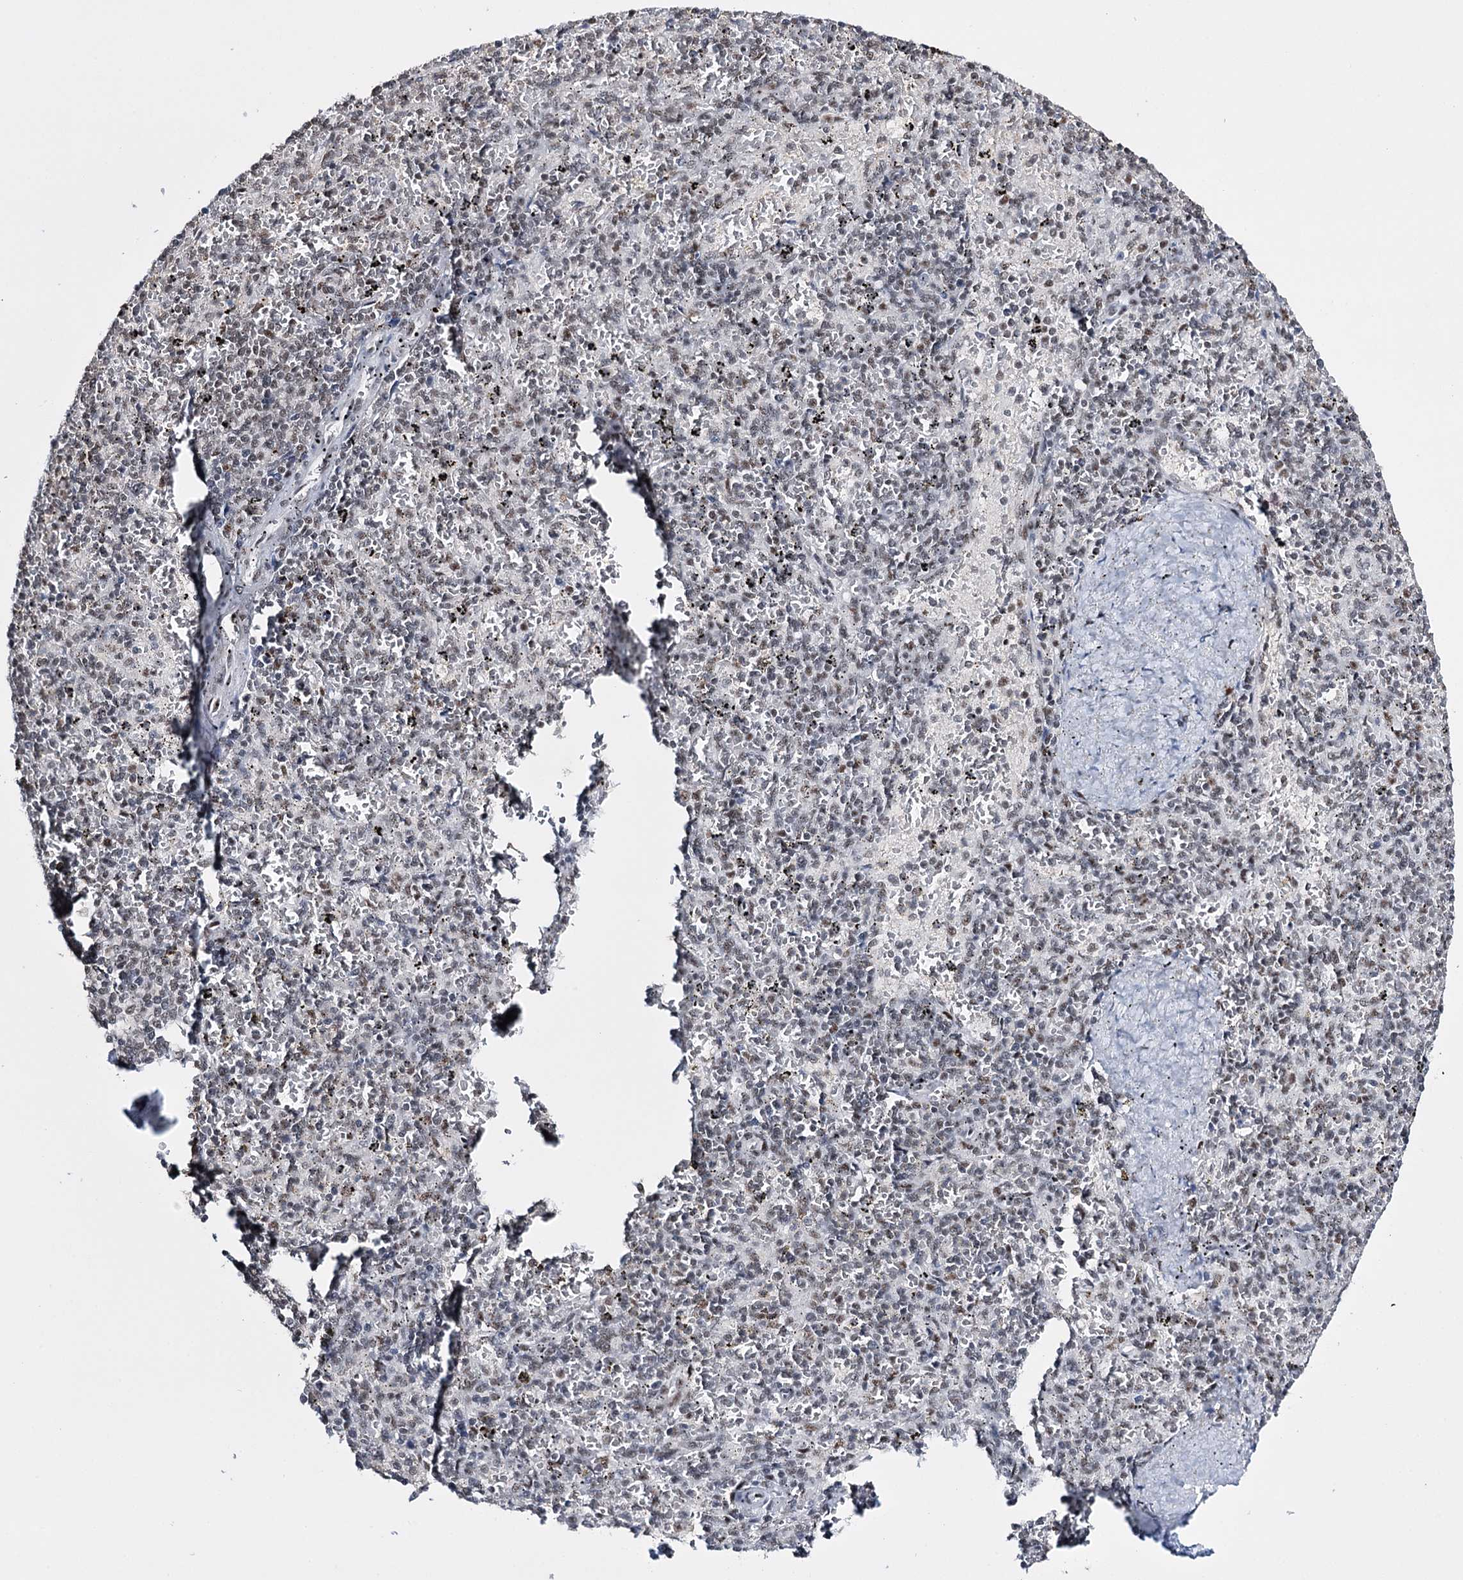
{"staining": {"intensity": "weak", "quantity": "25%-75%", "location": "nuclear"}, "tissue": "spleen", "cell_type": "Cells in red pulp", "image_type": "normal", "snomed": [{"axis": "morphology", "description": "Normal tissue, NOS"}, {"axis": "topography", "description": "Spleen"}], "caption": "Immunohistochemistry (DAB (3,3'-diaminobenzidine)) staining of benign spleen exhibits weak nuclear protein staining in approximately 25%-75% of cells in red pulp.", "gene": "PRPF40A", "patient": {"sex": "male", "age": 82}}